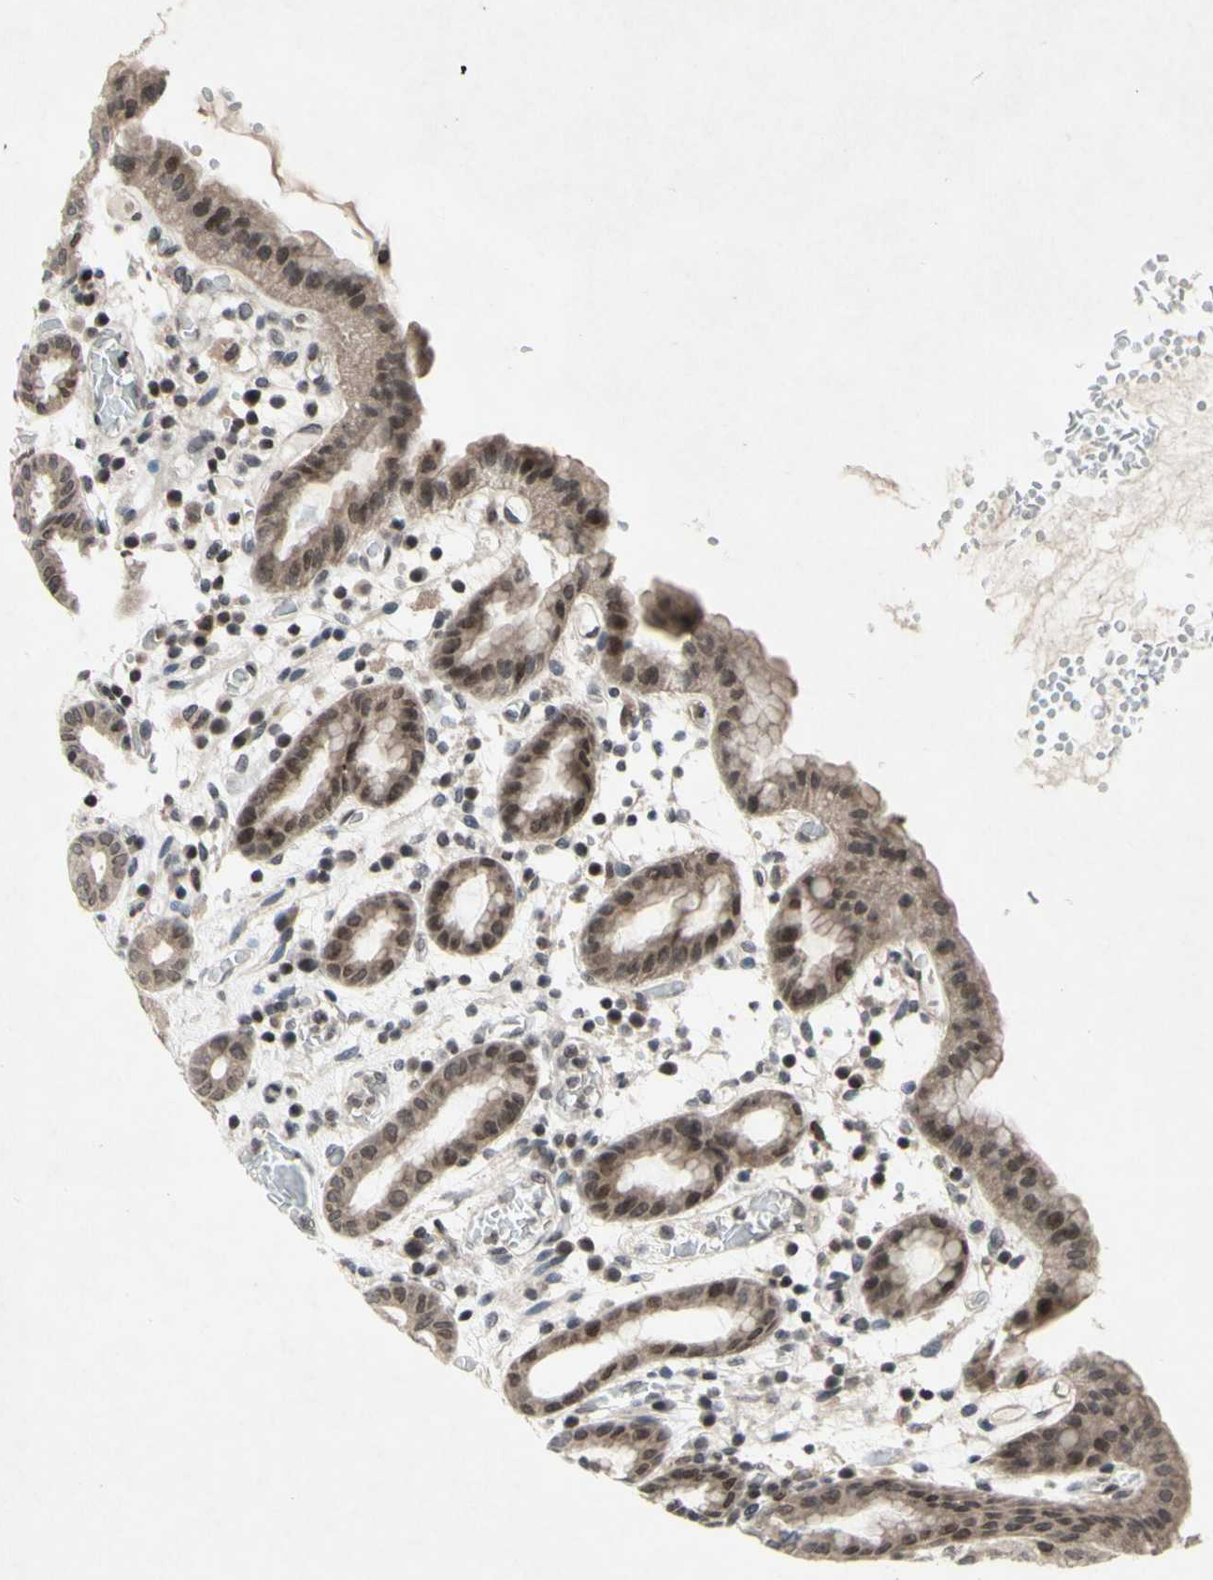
{"staining": {"intensity": "moderate", "quantity": "<25%", "location": "cytoplasmic/membranous,nuclear"}, "tissue": "stomach", "cell_type": "Glandular cells", "image_type": "normal", "snomed": [{"axis": "morphology", "description": "Normal tissue, NOS"}, {"axis": "topography", "description": "Stomach, upper"}], "caption": "Moderate cytoplasmic/membranous,nuclear protein staining is appreciated in about <25% of glandular cells in stomach. (DAB (3,3'-diaminobenzidine) IHC with brightfield microscopy, high magnification).", "gene": "XPO1", "patient": {"sex": "male", "age": 68}}